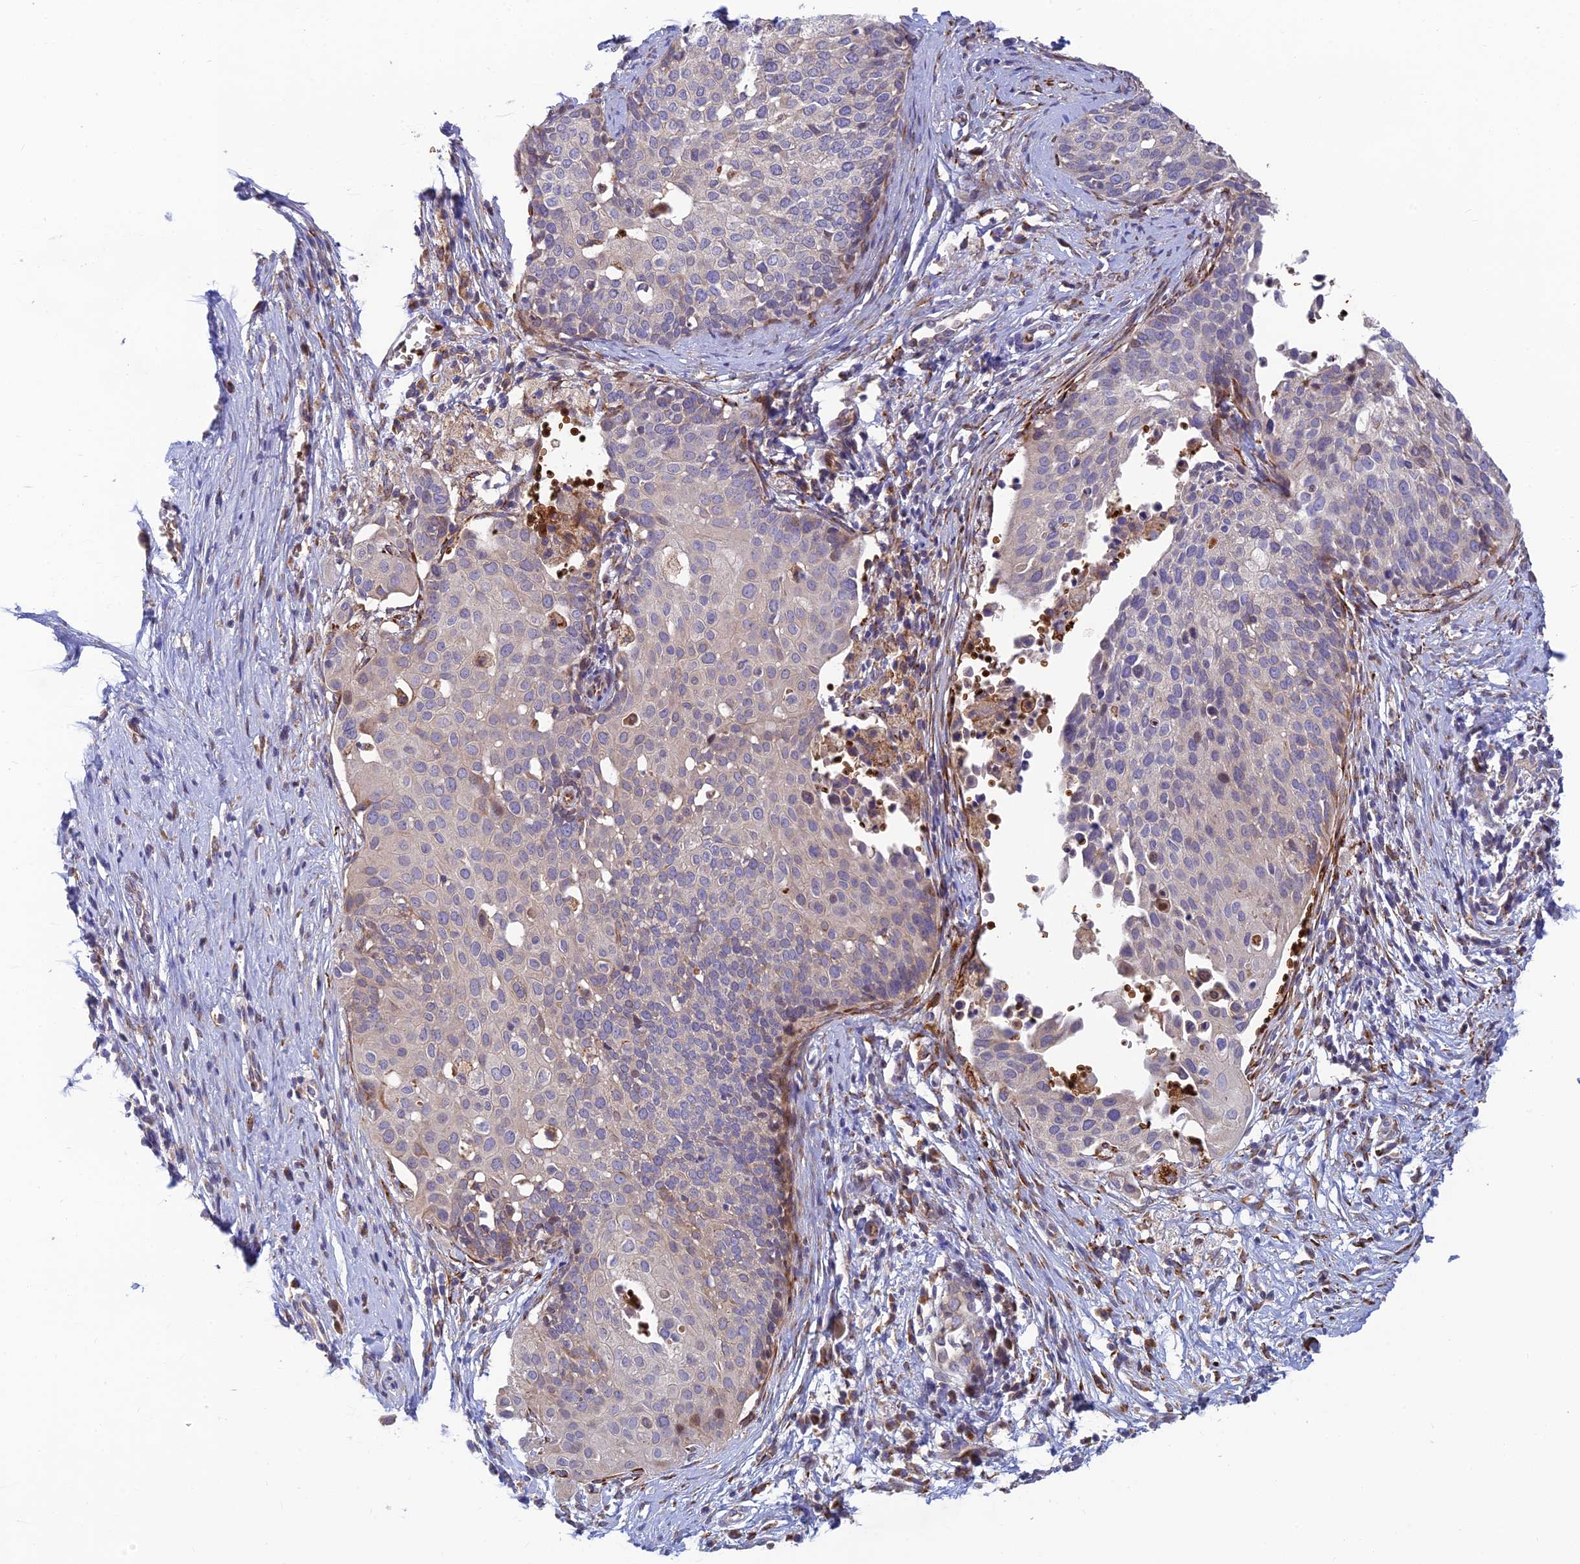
{"staining": {"intensity": "negative", "quantity": "none", "location": "none"}, "tissue": "cervical cancer", "cell_type": "Tumor cells", "image_type": "cancer", "snomed": [{"axis": "morphology", "description": "Squamous cell carcinoma, NOS"}, {"axis": "topography", "description": "Cervix"}], "caption": "Tumor cells are negative for brown protein staining in cervical cancer.", "gene": "UFSP2", "patient": {"sex": "female", "age": 44}}